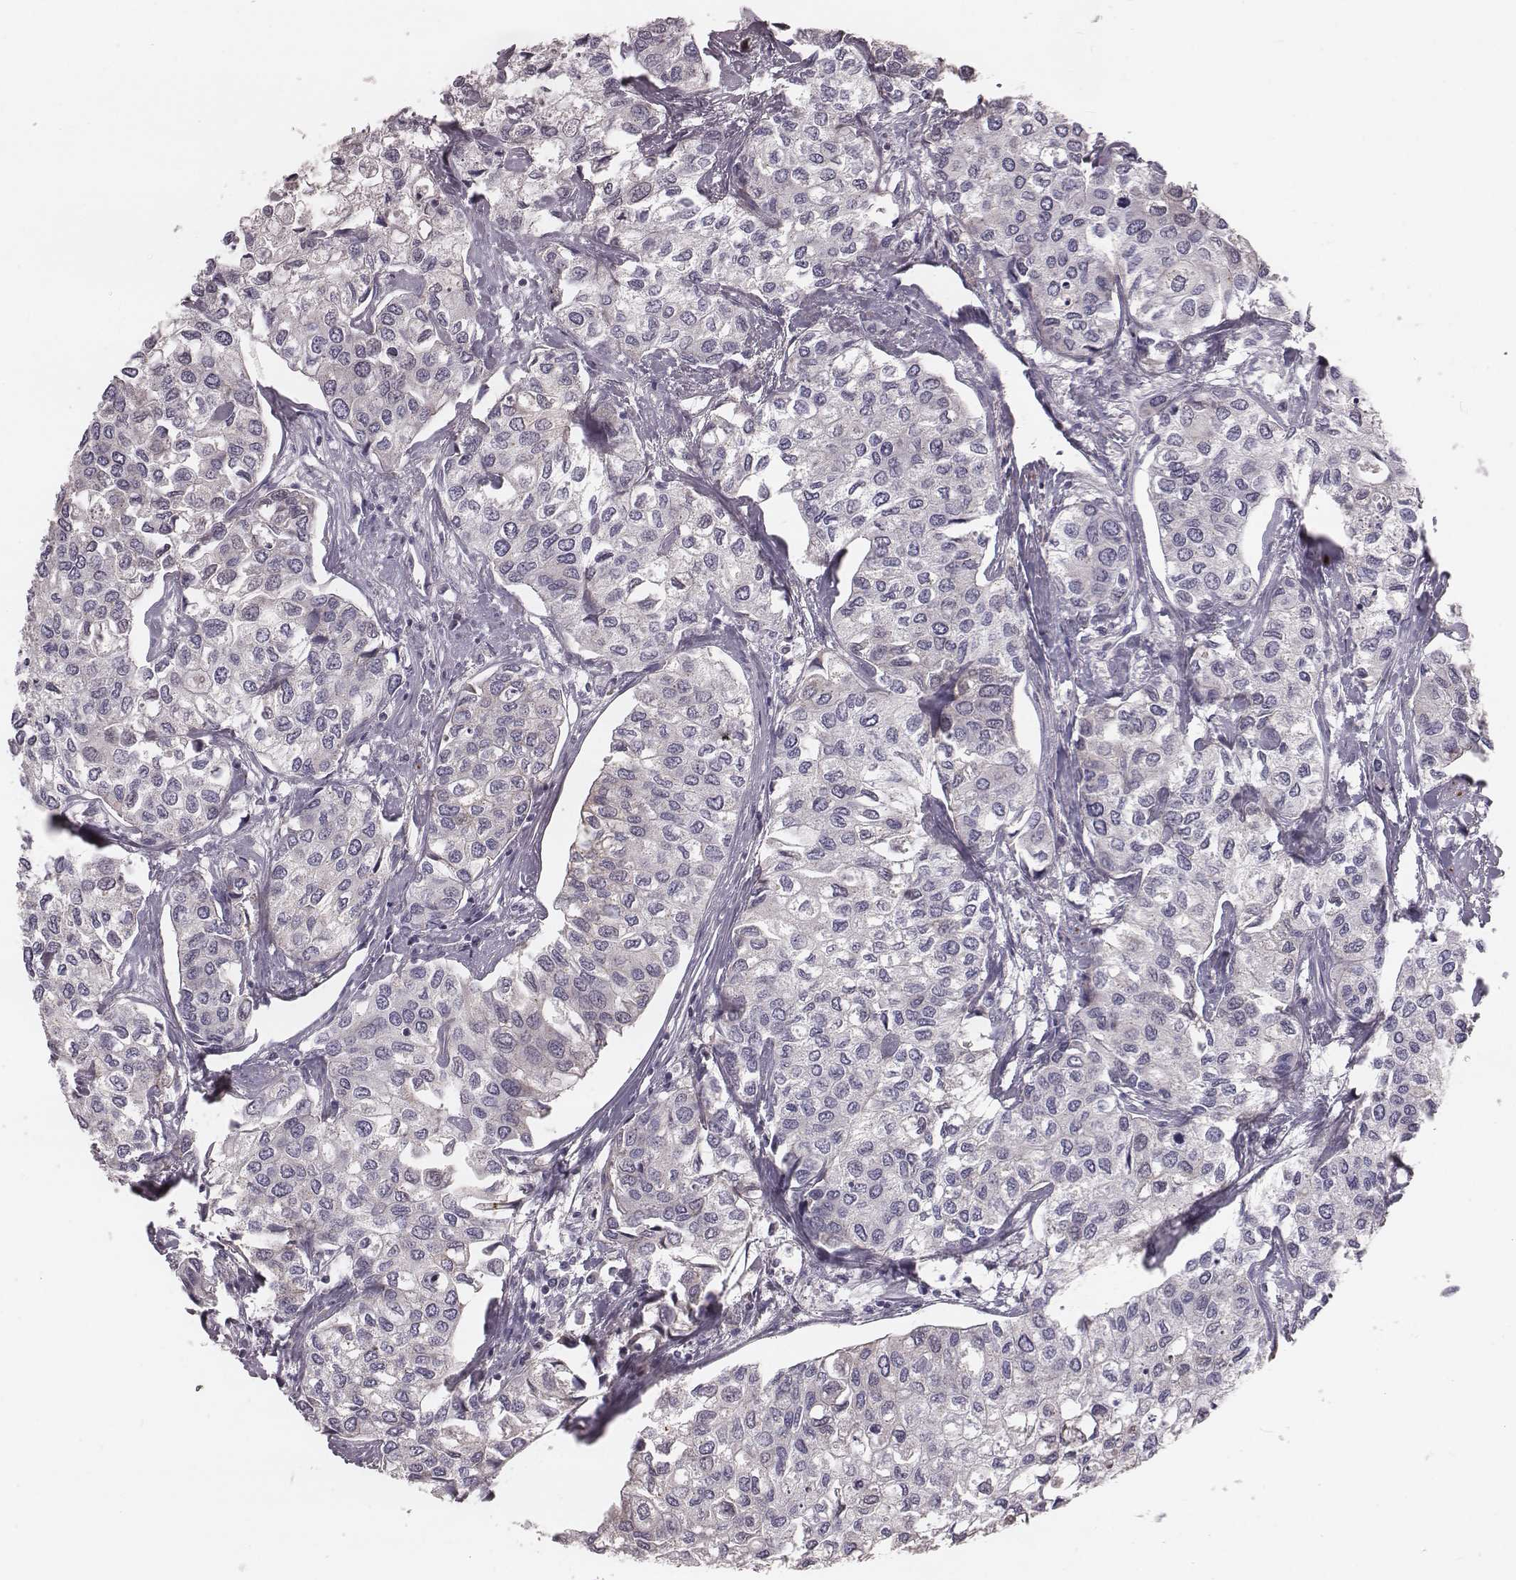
{"staining": {"intensity": "negative", "quantity": "none", "location": "none"}, "tissue": "urothelial cancer", "cell_type": "Tumor cells", "image_type": "cancer", "snomed": [{"axis": "morphology", "description": "Urothelial carcinoma, High grade"}, {"axis": "topography", "description": "Urinary bladder"}], "caption": "IHC photomicrograph of neoplastic tissue: human urothelial carcinoma (high-grade) stained with DAB (3,3'-diaminobenzidine) demonstrates no significant protein staining in tumor cells.", "gene": "SMIM24", "patient": {"sex": "male", "age": 73}}